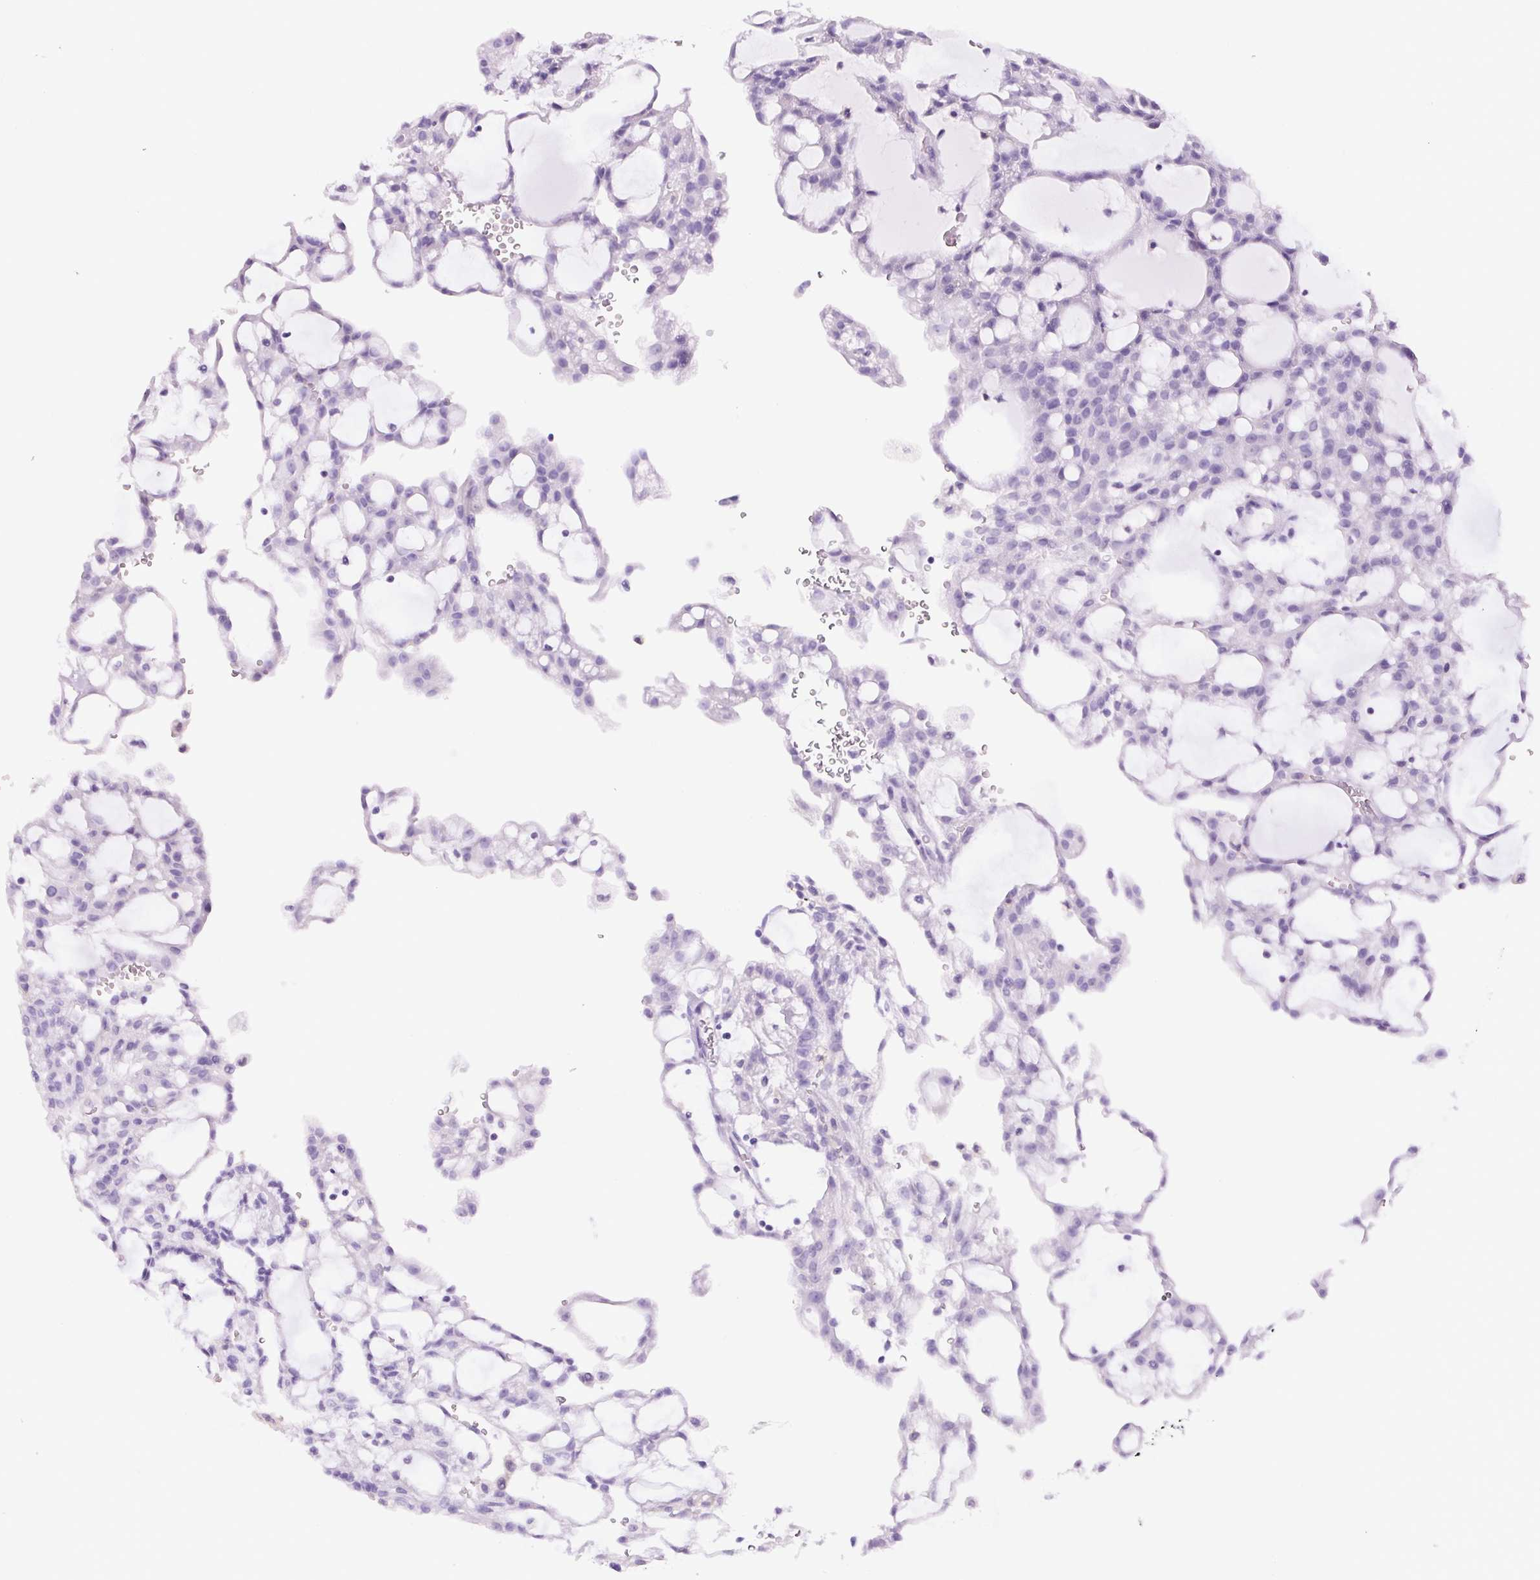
{"staining": {"intensity": "negative", "quantity": "none", "location": "none"}, "tissue": "renal cancer", "cell_type": "Tumor cells", "image_type": "cancer", "snomed": [{"axis": "morphology", "description": "Adenocarcinoma, NOS"}, {"axis": "topography", "description": "Kidney"}], "caption": "Immunohistochemical staining of renal cancer displays no significant expression in tumor cells. (Immunohistochemistry (ihc), brightfield microscopy, high magnification).", "gene": "RNF212B", "patient": {"sex": "male", "age": 63}}